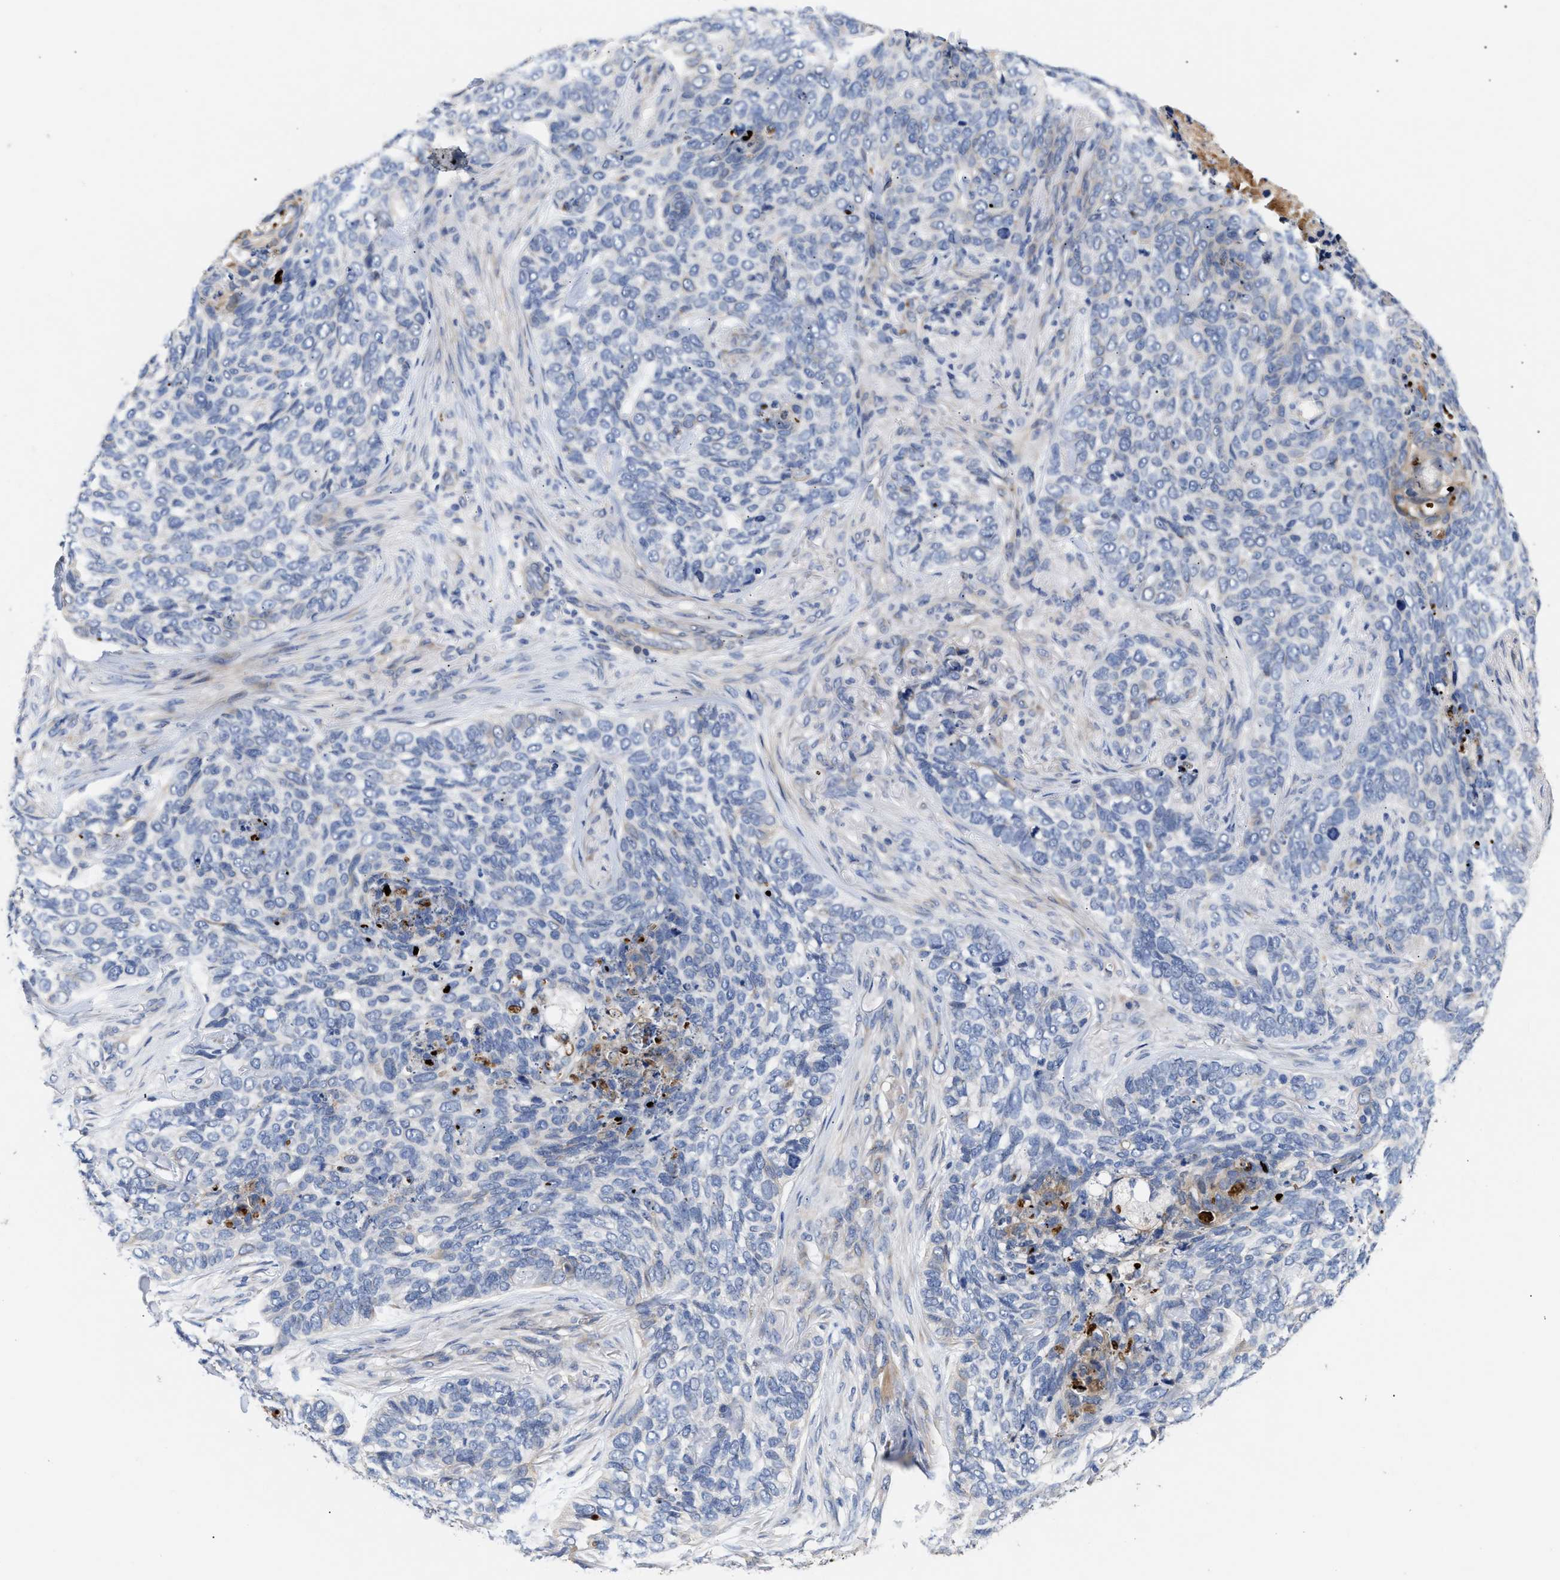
{"staining": {"intensity": "negative", "quantity": "none", "location": "none"}, "tissue": "skin cancer", "cell_type": "Tumor cells", "image_type": "cancer", "snomed": [{"axis": "morphology", "description": "Basal cell carcinoma"}, {"axis": "topography", "description": "Skin"}], "caption": "DAB (3,3'-diaminobenzidine) immunohistochemical staining of skin cancer (basal cell carcinoma) reveals no significant expression in tumor cells.", "gene": "CCDC146", "patient": {"sex": "female", "age": 64}}